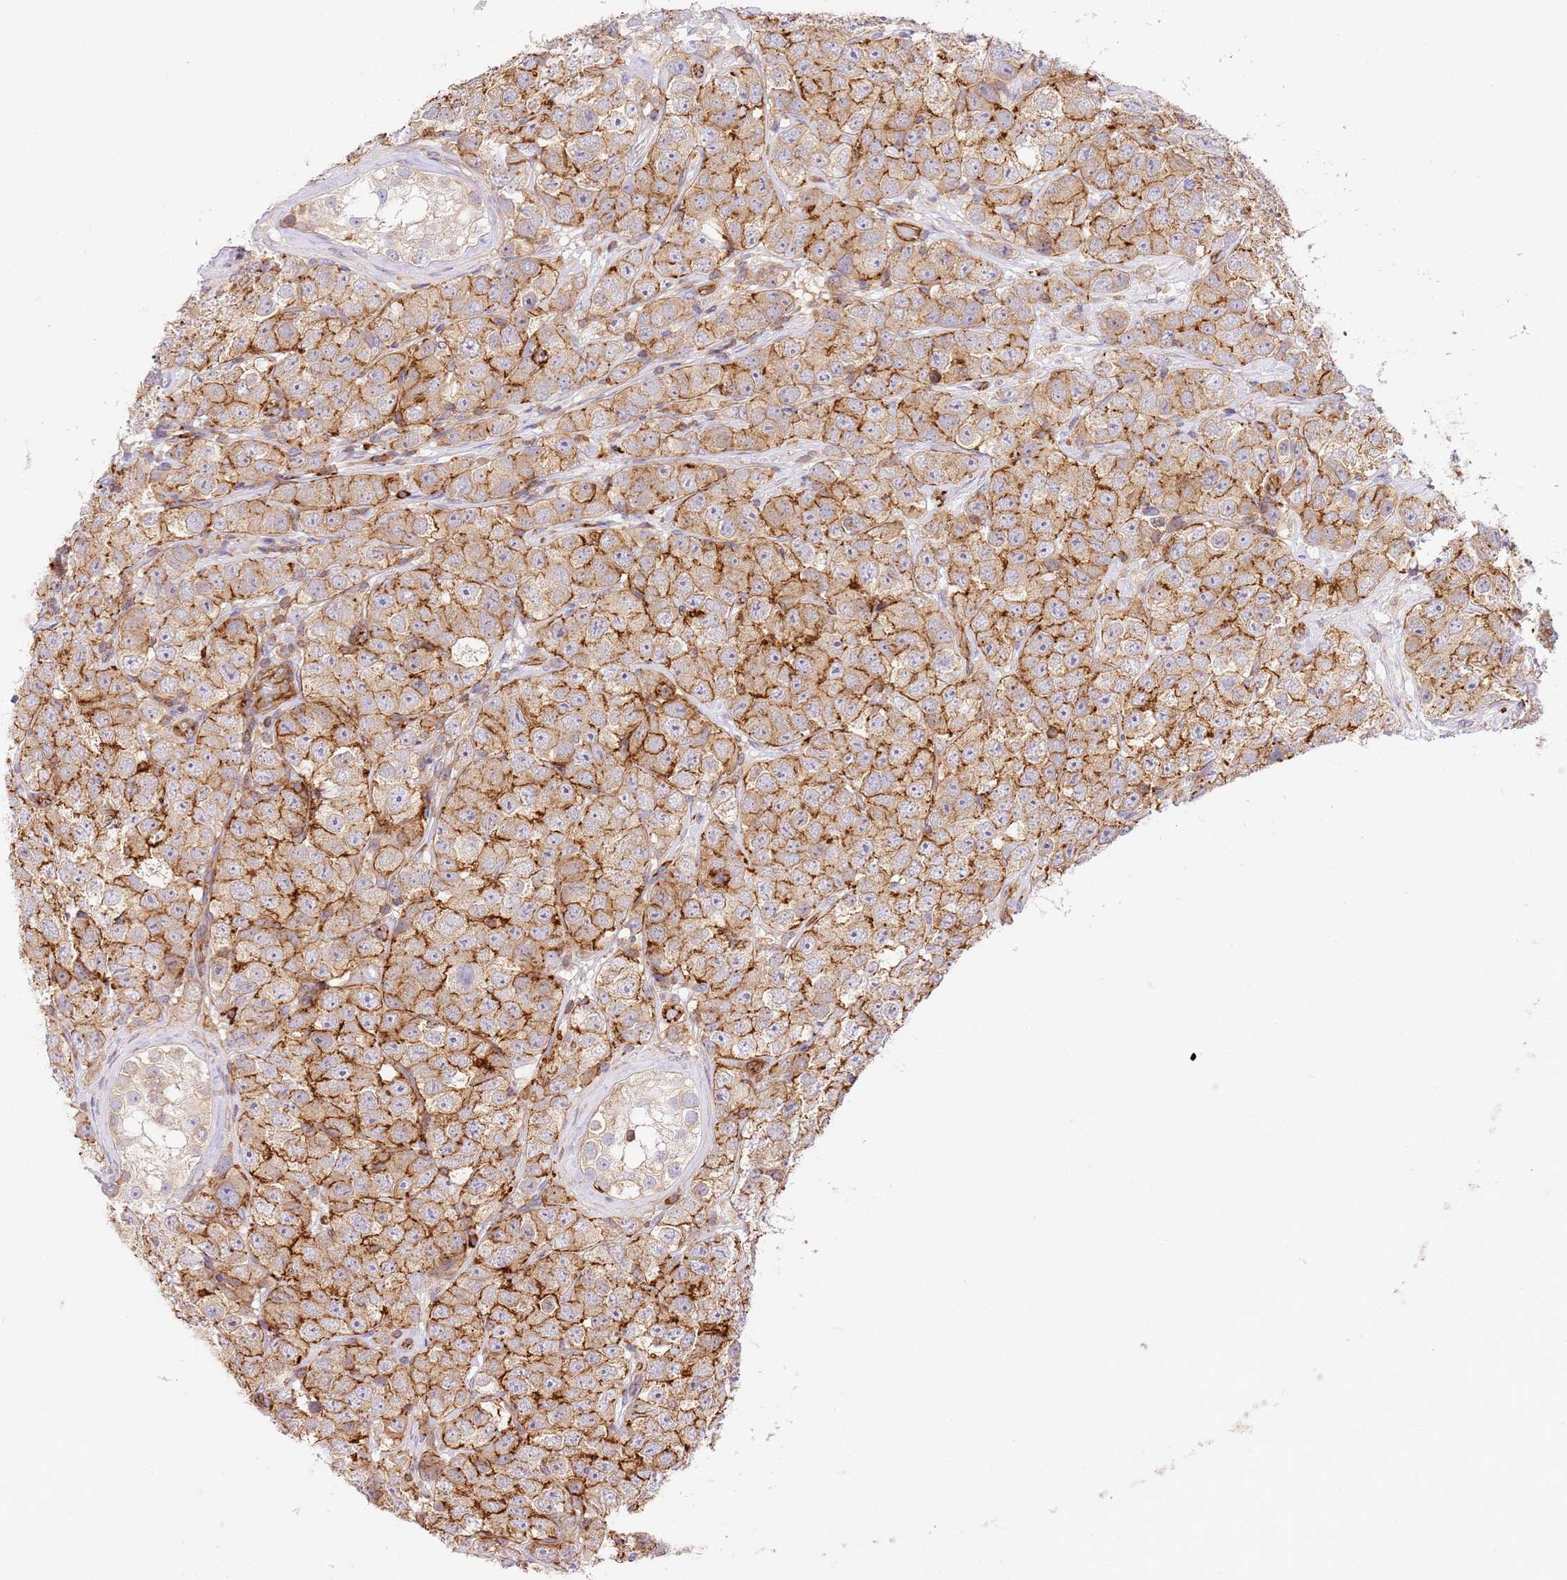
{"staining": {"intensity": "strong", "quantity": ">75%", "location": "cytoplasmic/membranous"}, "tissue": "testis cancer", "cell_type": "Tumor cells", "image_type": "cancer", "snomed": [{"axis": "morphology", "description": "Seminoma, NOS"}, {"axis": "topography", "description": "Testis"}], "caption": "An immunohistochemistry (IHC) photomicrograph of neoplastic tissue is shown. Protein staining in brown highlights strong cytoplasmic/membranous positivity in seminoma (testis) within tumor cells.", "gene": "EFCAB8", "patient": {"sex": "male", "age": 28}}